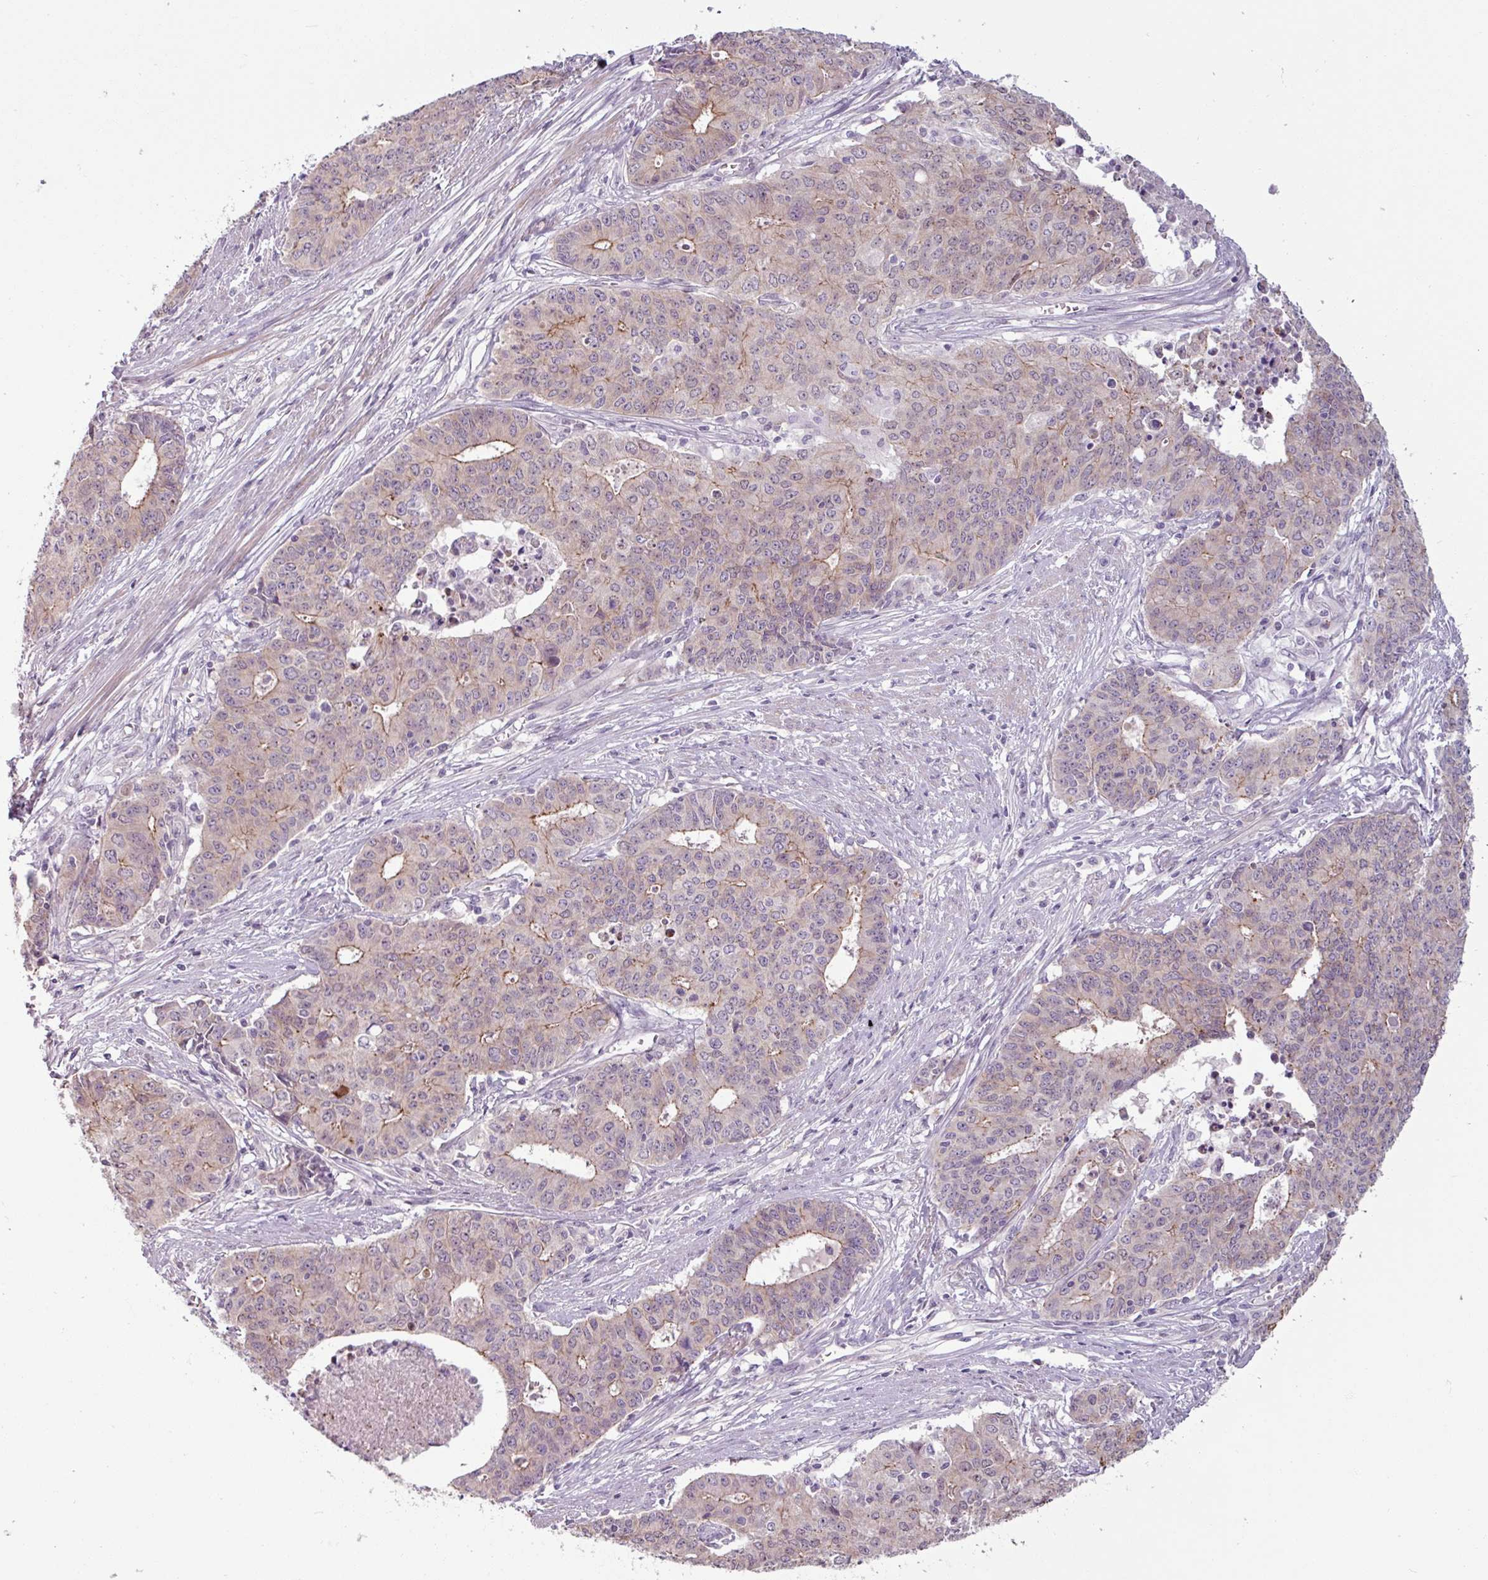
{"staining": {"intensity": "moderate", "quantity": "<25%", "location": "cytoplasmic/membranous"}, "tissue": "endometrial cancer", "cell_type": "Tumor cells", "image_type": "cancer", "snomed": [{"axis": "morphology", "description": "Adenocarcinoma, NOS"}, {"axis": "topography", "description": "Endometrium"}], "caption": "Endometrial cancer (adenocarcinoma) stained for a protein displays moderate cytoplasmic/membranous positivity in tumor cells.", "gene": "PNMA6A", "patient": {"sex": "female", "age": 59}}